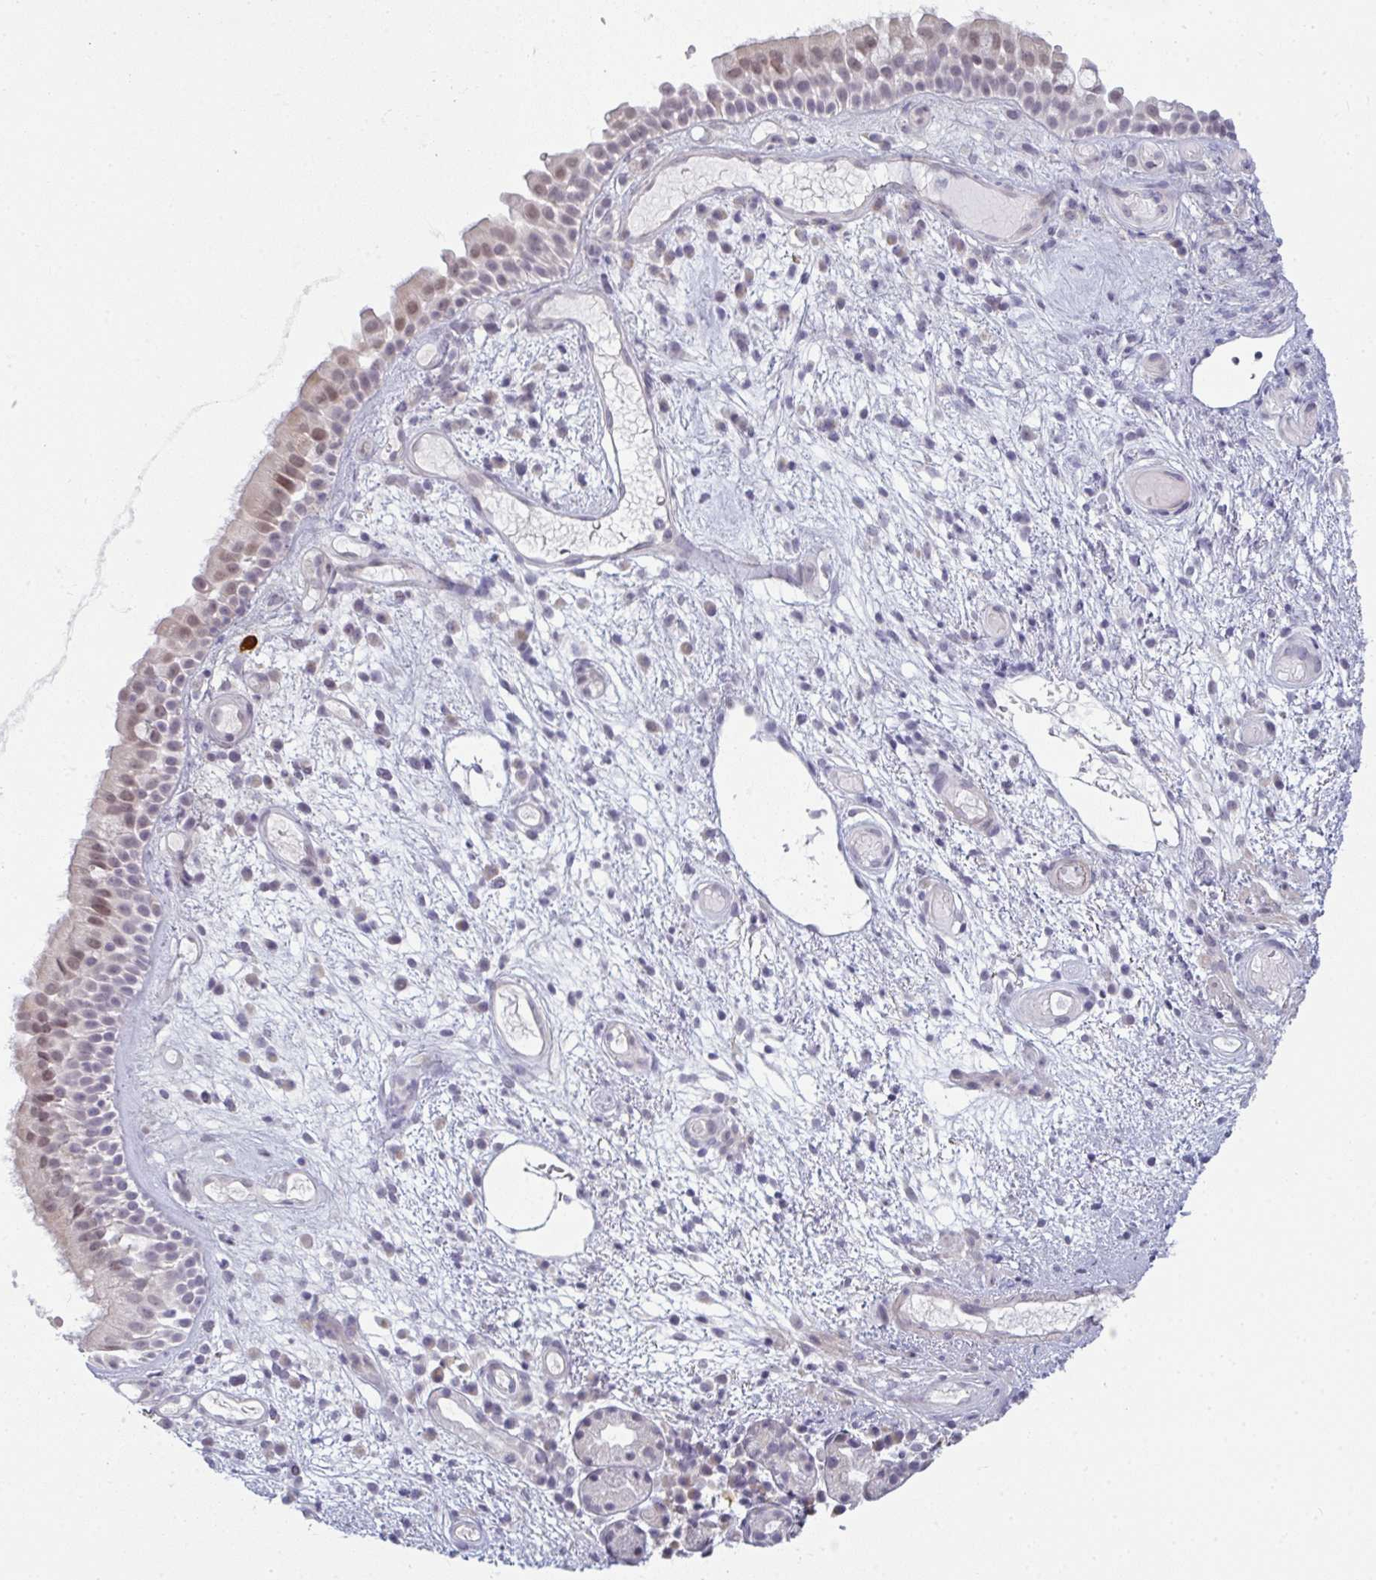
{"staining": {"intensity": "moderate", "quantity": "<25%", "location": "nuclear"}, "tissue": "nasopharynx", "cell_type": "Respiratory epithelial cells", "image_type": "normal", "snomed": [{"axis": "morphology", "description": "Normal tissue, NOS"}, {"axis": "morphology", "description": "Inflammation, NOS"}, {"axis": "topography", "description": "Nasopharynx"}], "caption": "Benign nasopharynx was stained to show a protein in brown. There is low levels of moderate nuclear expression in approximately <25% of respiratory epithelial cells.", "gene": "TEX33", "patient": {"sex": "male", "age": 54}}